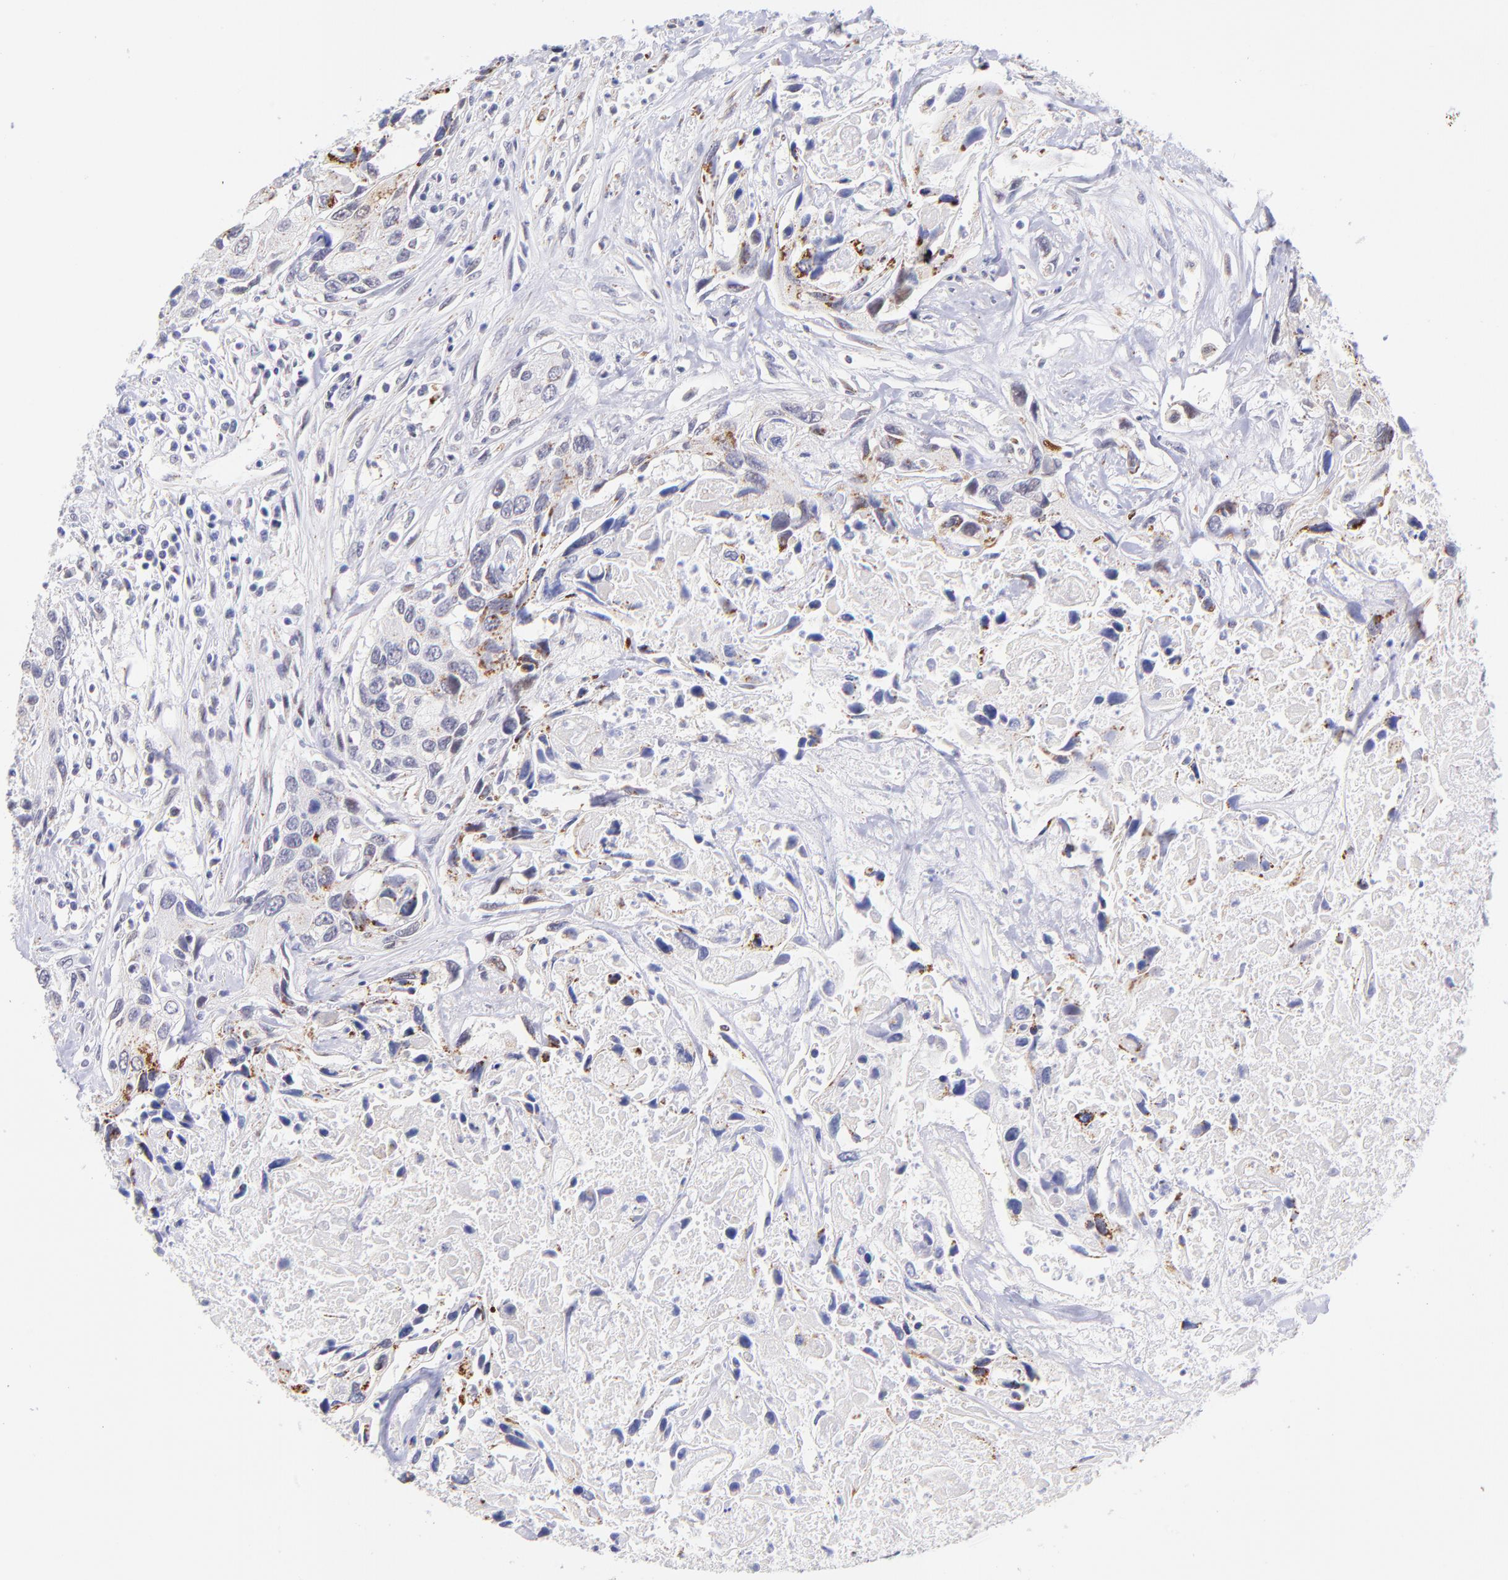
{"staining": {"intensity": "negative", "quantity": "none", "location": "none"}, "tissue": "urothelial cancer", "cell_type": "Tumor cells", "image_type": "cancer", "snomed": [{"axis": "morphology", "description": "Urothelial carcinoma, High grade"}, {"axis": "topography", "description": "Urinary bladder"}], "caption": "Micrograph shows no protein positivity in tumor cells of urothelial cancer tissue.", "gene": "SOX6", "patient": {"sex": "male", "age": 71}}